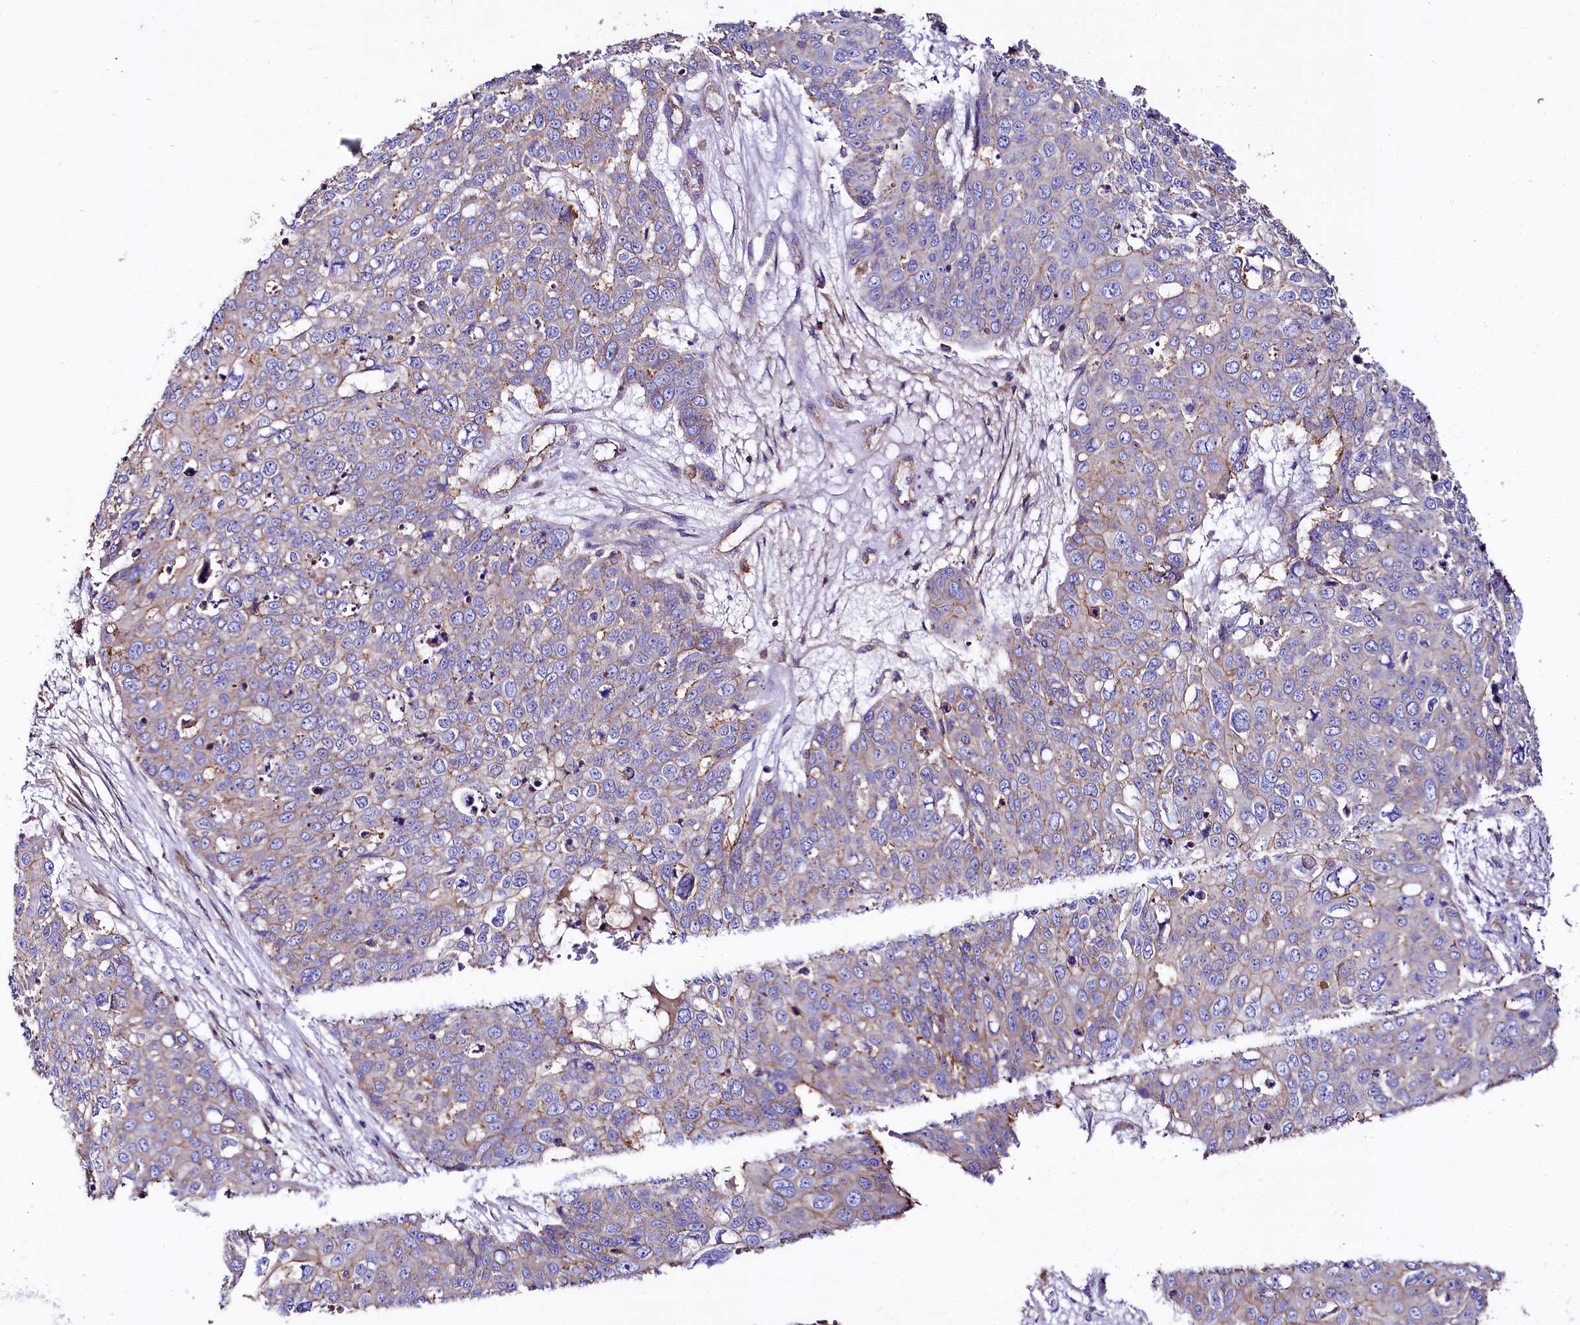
{"staining": {"intensity": "weak", "quantity": "<25%", "location": "cytoplasmic/membranous"}, "tissue": "skin cancer", "cell_type": "Tumor cells", "image_type": "cancer", "snomed": [{"axis": "morphology", "description": "Squamous cell carcinoma, NOS"}, {"axis": "topography", "description": "Skin"}], "caption": "DAB immunohistochemical staining of squamous cell carcinoma (skin) demonstrates no significant staining in tumor cells.", "gene": "FCHSD2", "patient": {"sex": "male", "age": 71}}